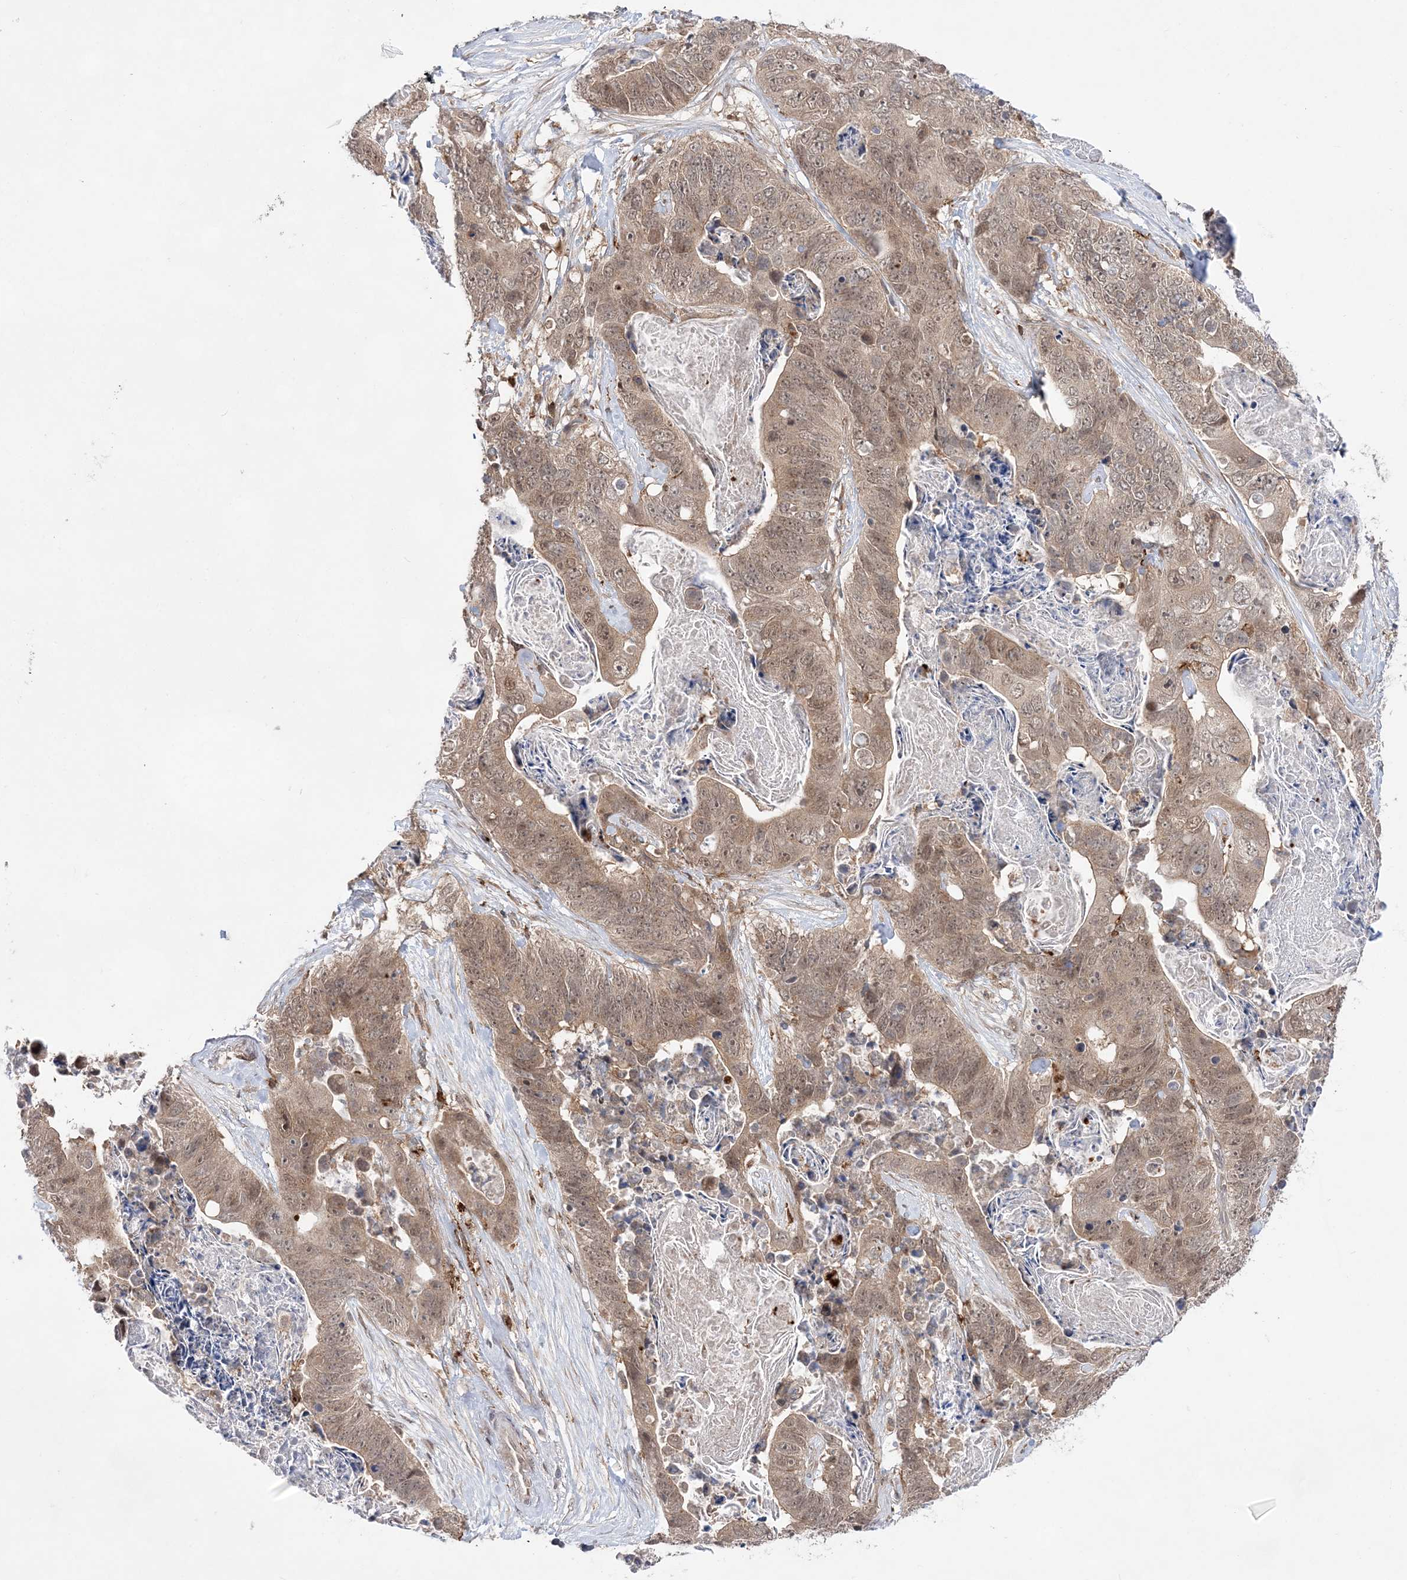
{"staining": {"intensity": "weak", "quantity": ">75%", "location": "cytoplasmic/membranous,nuclear"}, "tissue": "stomach cancer", "cell_type": "Tumor cells", "image_type": "cancer", "snomed": [{"axis": "morphology", "description": "Adenocarcinoma, NOS"}, {"axis": "topography", "description": "Stomach"}], "caption": "A photomicrograph showing weak cytoplasmic/membranous and nuclear expression in about >75% of tumor cells in stomach adenocarcinoma, as visualized by brown immunohistochemical staining.", "gene": "ANAPC15", "patient": {"sex": "female", "age": 89}}